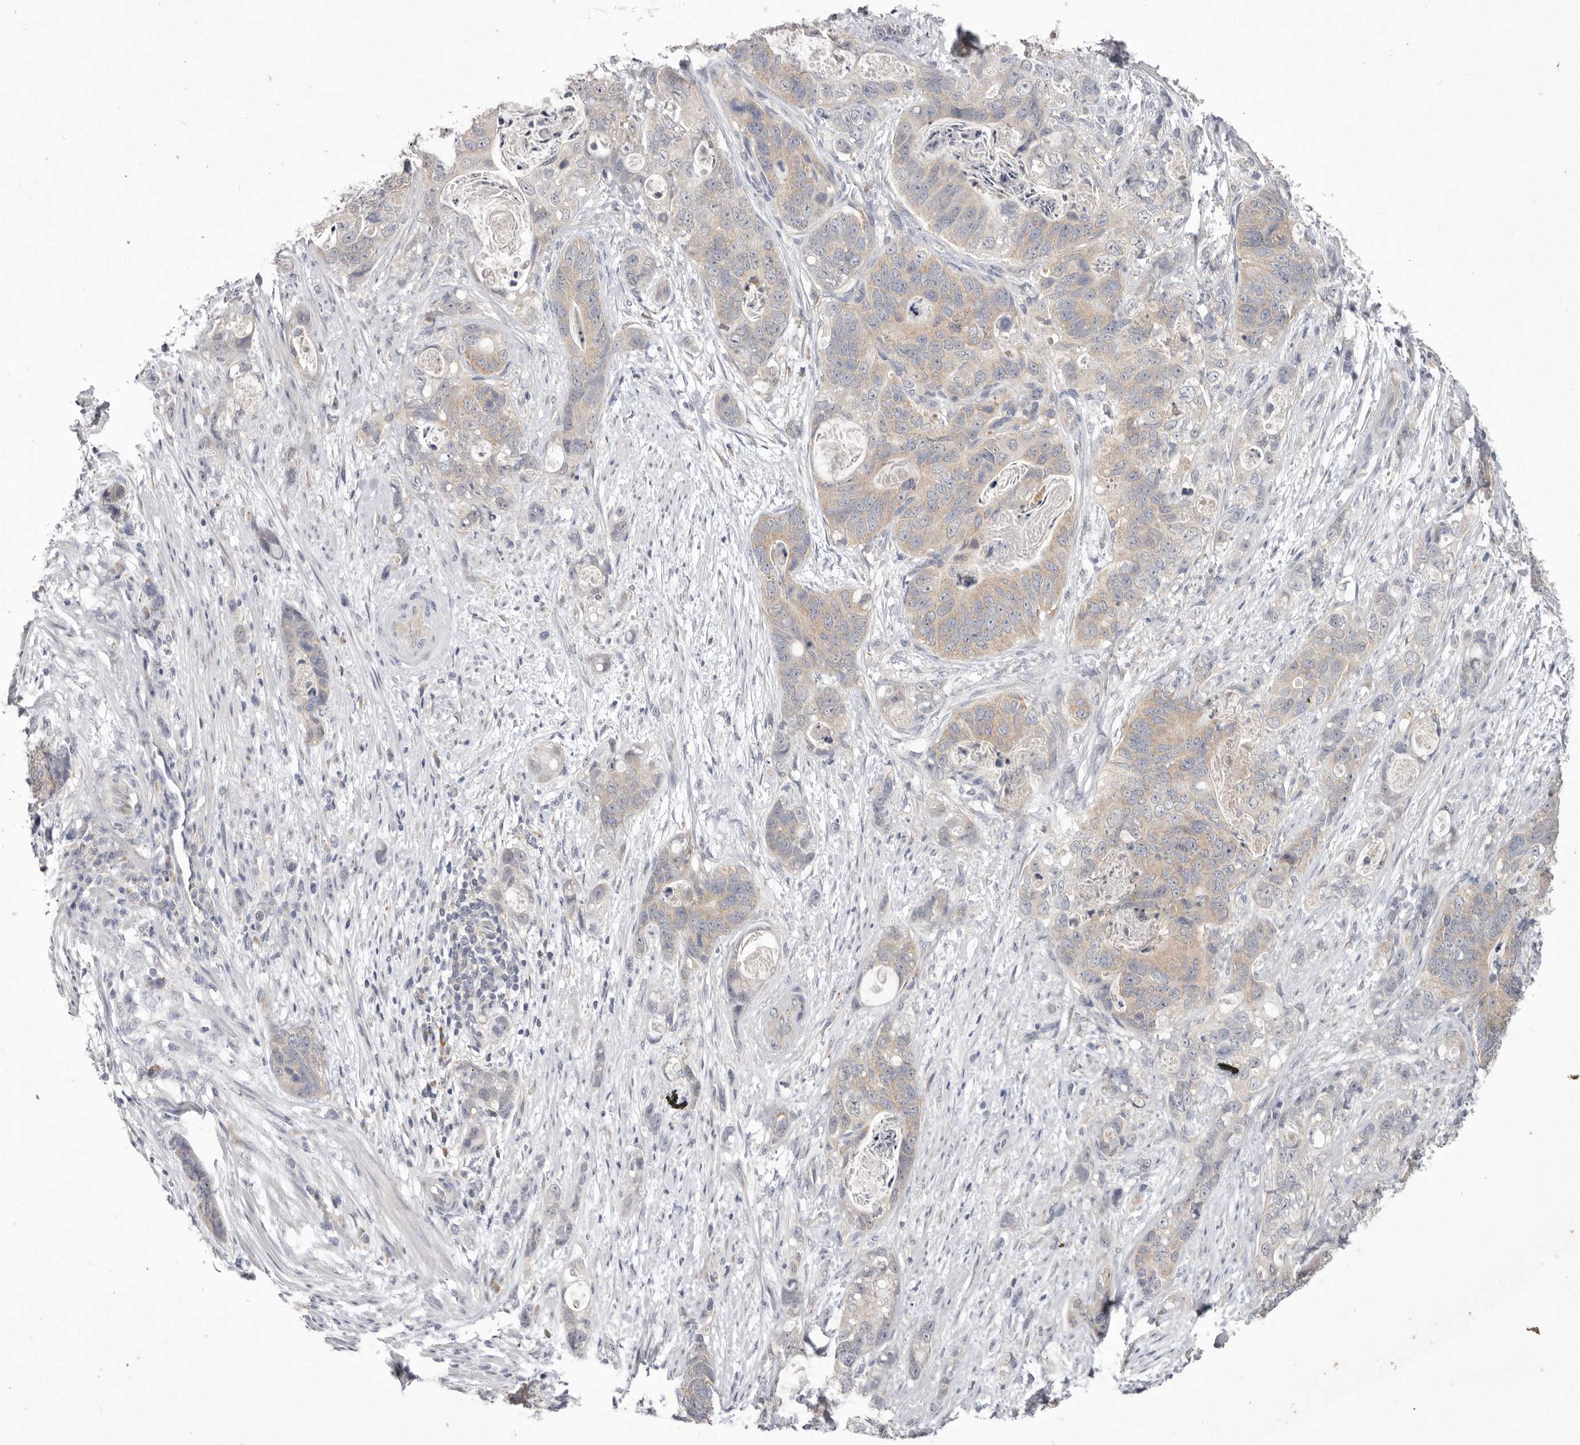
{"staining": {"intensity": "weak", "quantity": "<25%", "location": "cytoplasmic/membranous"}, "tissue": "stomach cancer", "cell_type": "Tumor cells", "image_type": "cancer", "snomed": [{"axis": "morphology", "description": "Normal tissue, NOS"}, {"axis": "morphology", "description": "Adenocarcinoma, NOS"}, {"axis": "topography", "description": "Stomach"}], "caption": "An immunohistochemistry micrograph of stomach cancer is shown. There is no staining in tumor cells of stomach cancer.", "gene": "WDR77", "patient": {"sex": "female", "age": 89}}